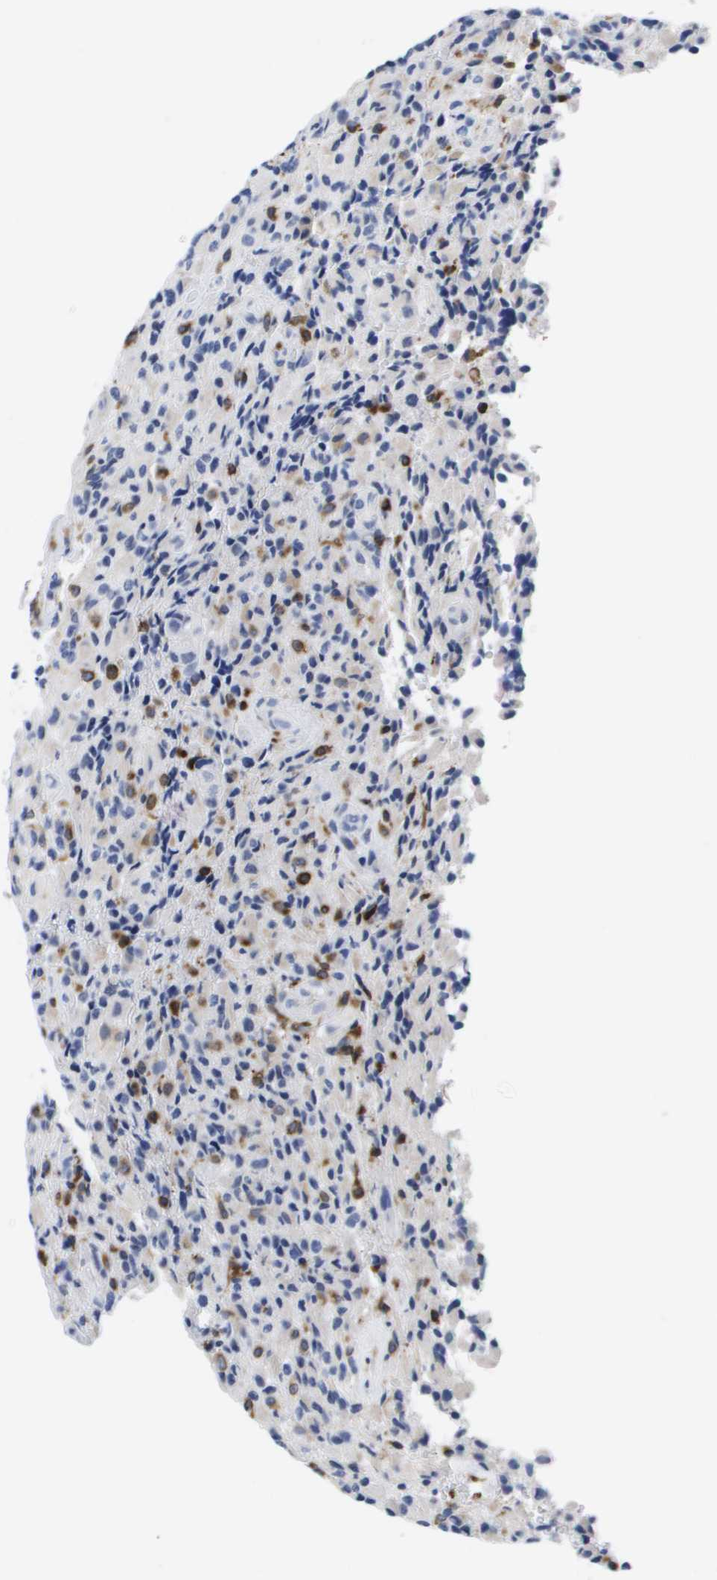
{"staining": {"intensity": "moderate", "quantity": "<25%", "location": "cytoplasmic/membranous"}, "tissue": "glioma", "cell_type": "Tumor cells", "image_type": "cancer", "snomed": [{"axis": "morphology", "description": "Glioma, malignant, High grade"}, {"axis": "topography", "description": "Brain"}], "caption": "Human glioma stained for a protein (brown) exhibits moderate cytoplasmic/membranous positive positivity in approximately <25% of tumor cells.", "gene": "HMOX1", "patient": {"sex": "male", "age": 71}}